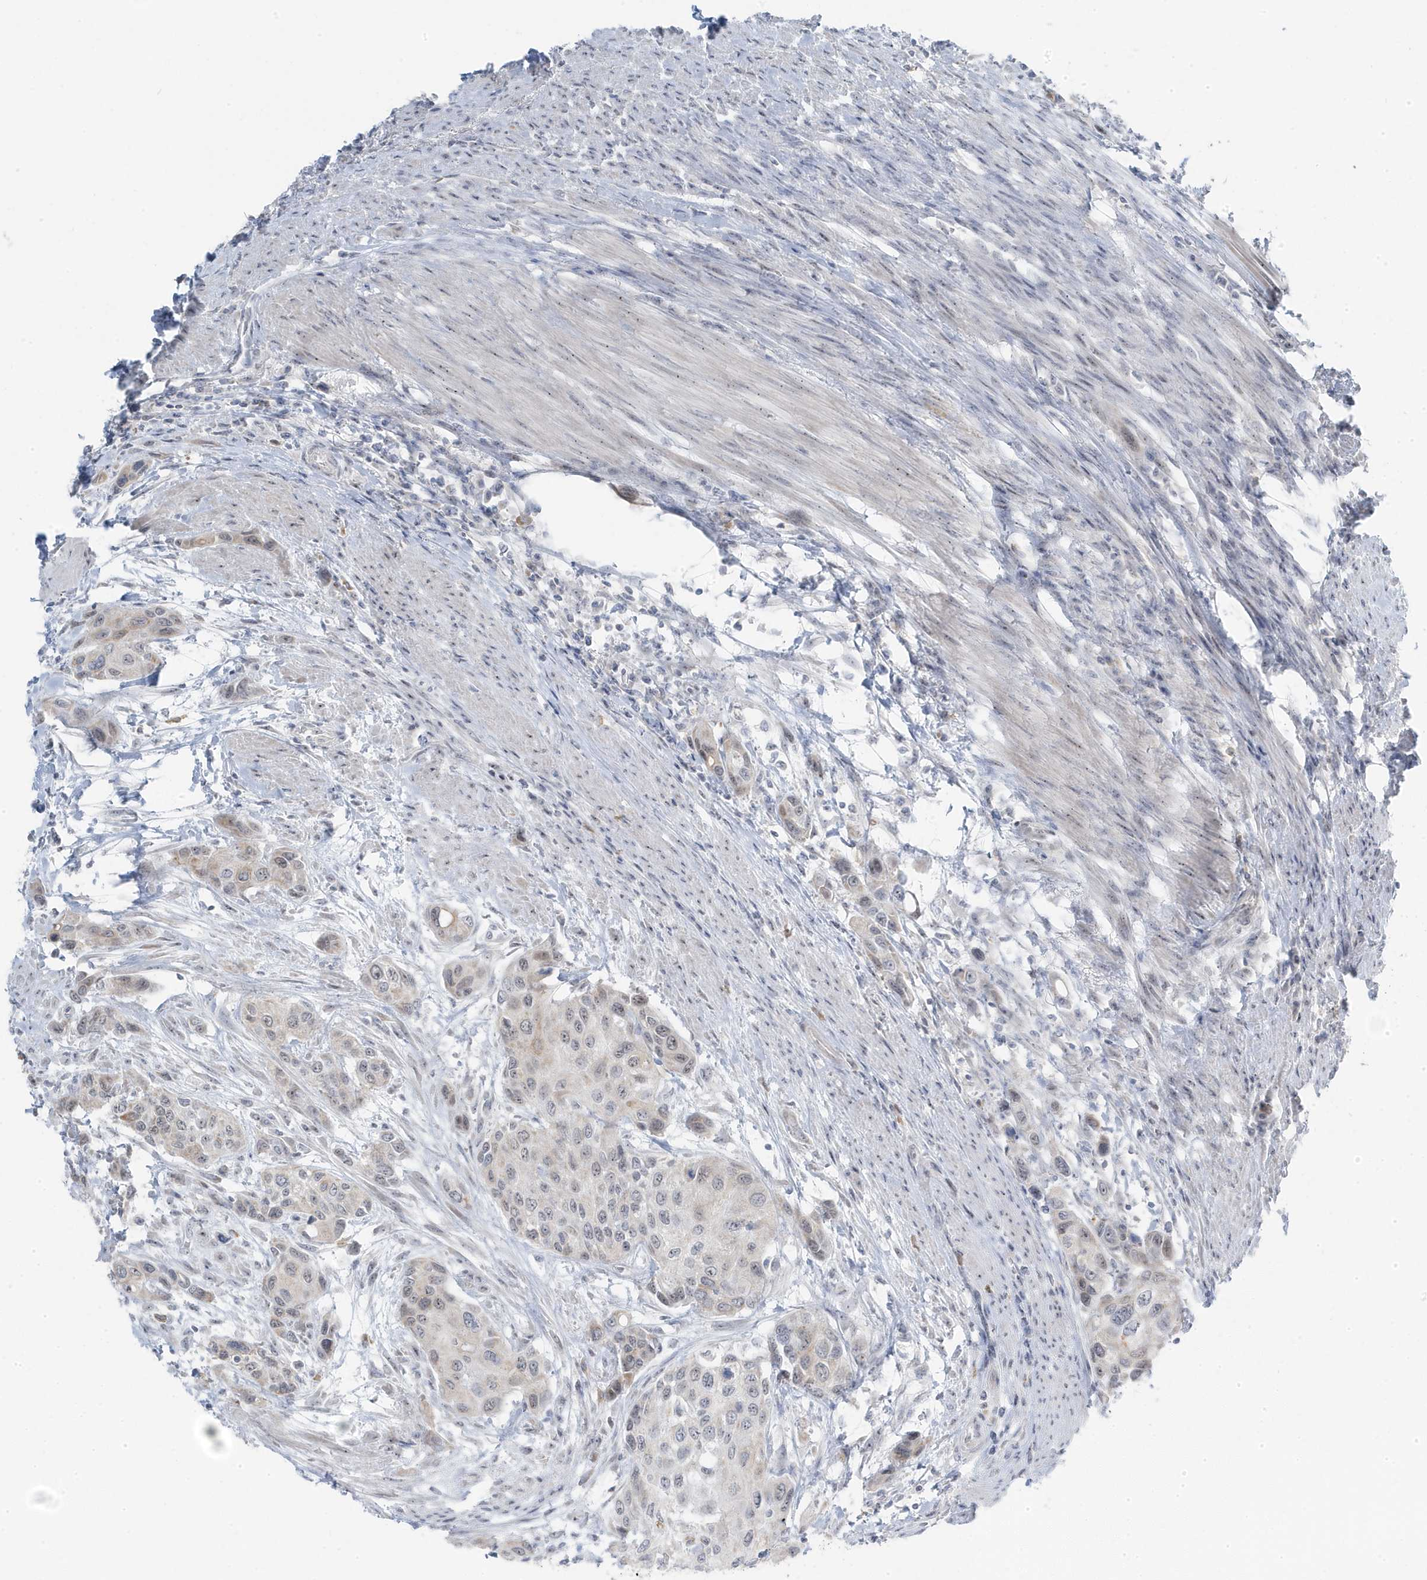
{"staining": {"intensity": "weak", "quantity": "<25%", "location": "cytoplasmic/membranous,nuclear"}, "tissue": "urothelial cancer", "cell_type": "Tumor cells", "image_type": "cancer", "snomed": [{"axis": "morphology", "description": "Normal tissue, NOS"}, {"axis": "morphology", "description": "Urothelial carcinoma, High grade"}, {"axis": "topography", "description": "Vascular tissue"}, {"axis": "topography", "description": "Urinary bladder"}], "caption": "This is a micrograph of IHC staining of urothelial cancer, which shows no staining in tumor cells.", "gene": "TSEN15", "patient": {"sex": "female", "age": 56}}